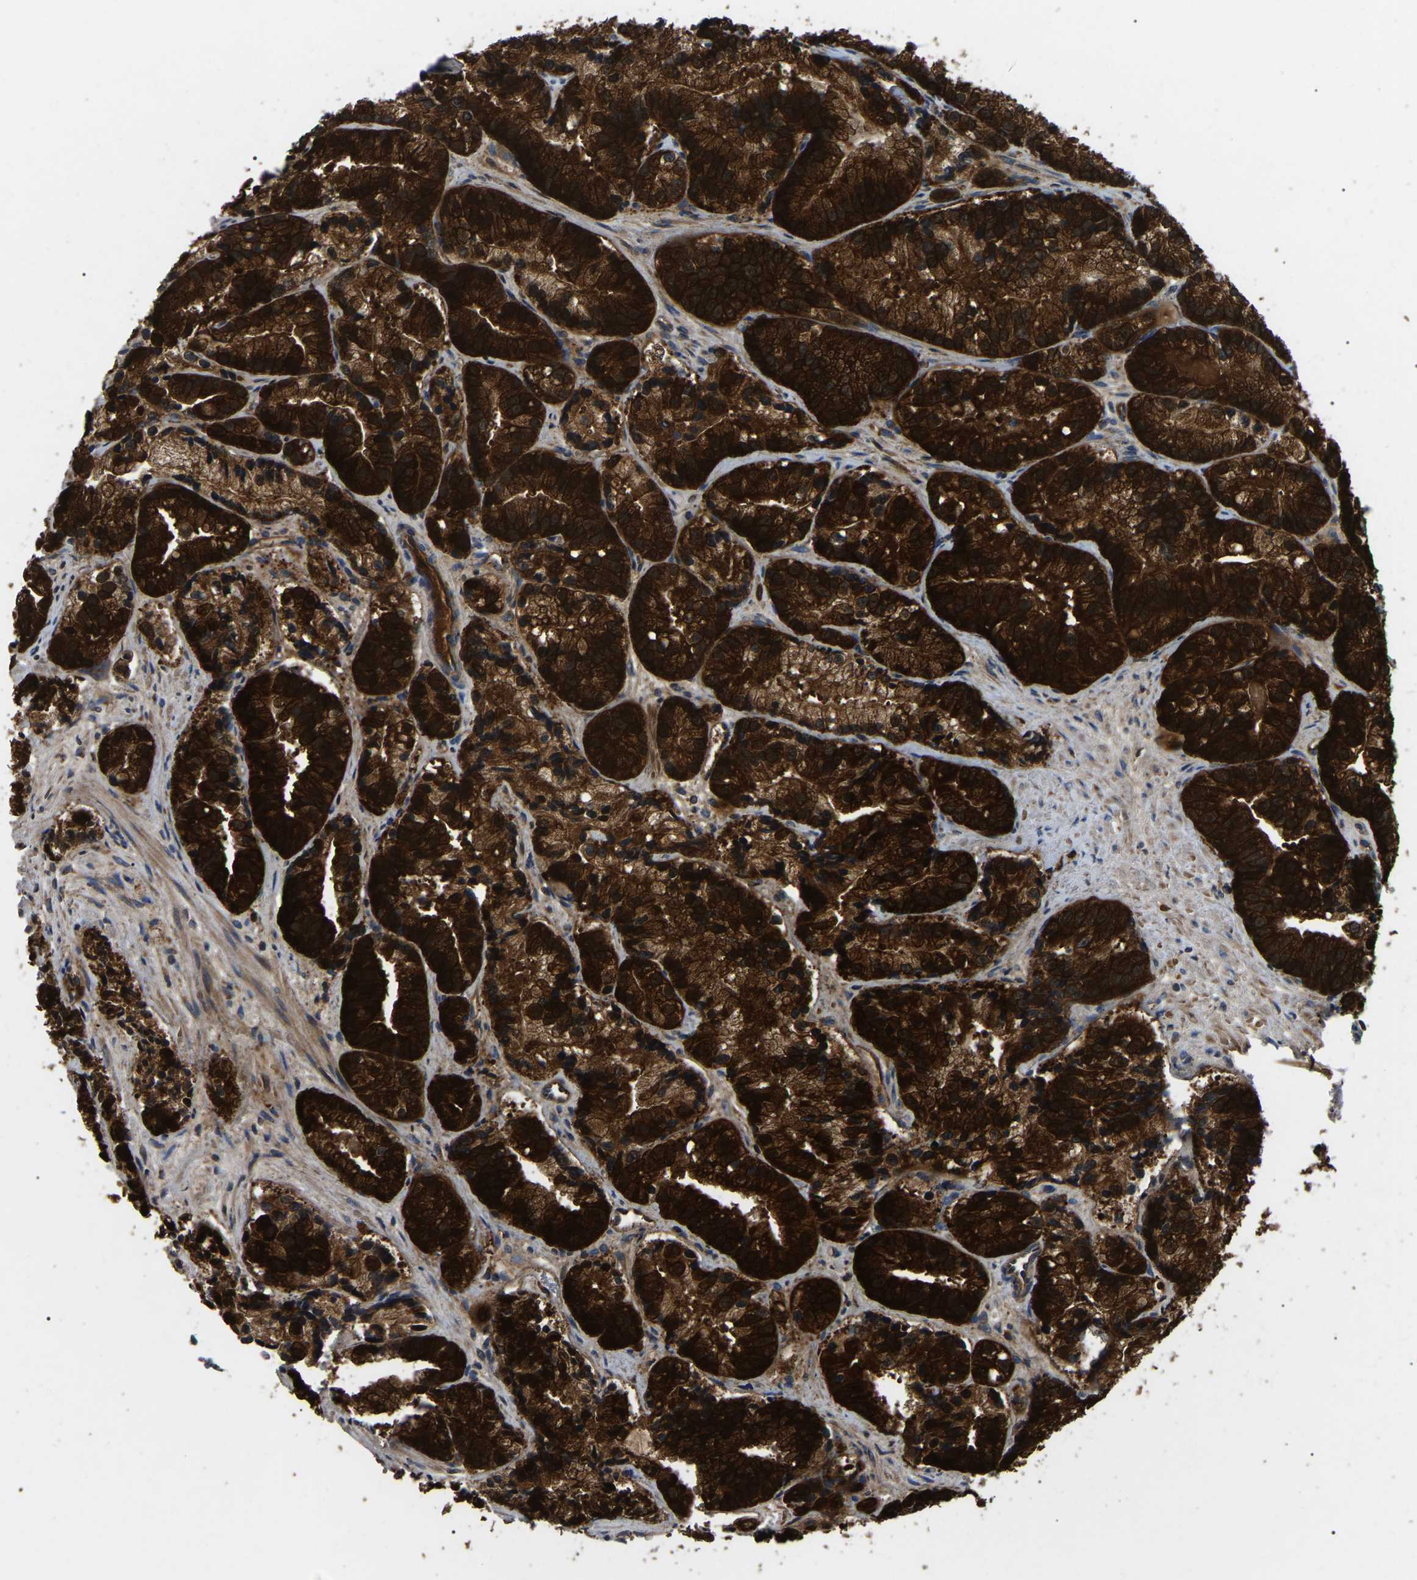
{"staining": {"intensity": "strong", "quantity": ">75%", "location": "cytoplasmic/membranous"}, "tissue": "prostate cancer", "cell_type": "Tumor cells", "image_type": "cancer", "snomed": [{"axis": "morphology", "description": "Adenocarcinoma, Low grade"}, {"axis": "topography", "description": "Prostate"}], "caption": "IHC of human low-grade adenocarcinoma (prostate) reveals high levels of strong cytoplasmic/membranous staining in approximately >75% of tumor cells.", "gene": "PPM1E", "patient": {"sex": "male", "age": 89}}